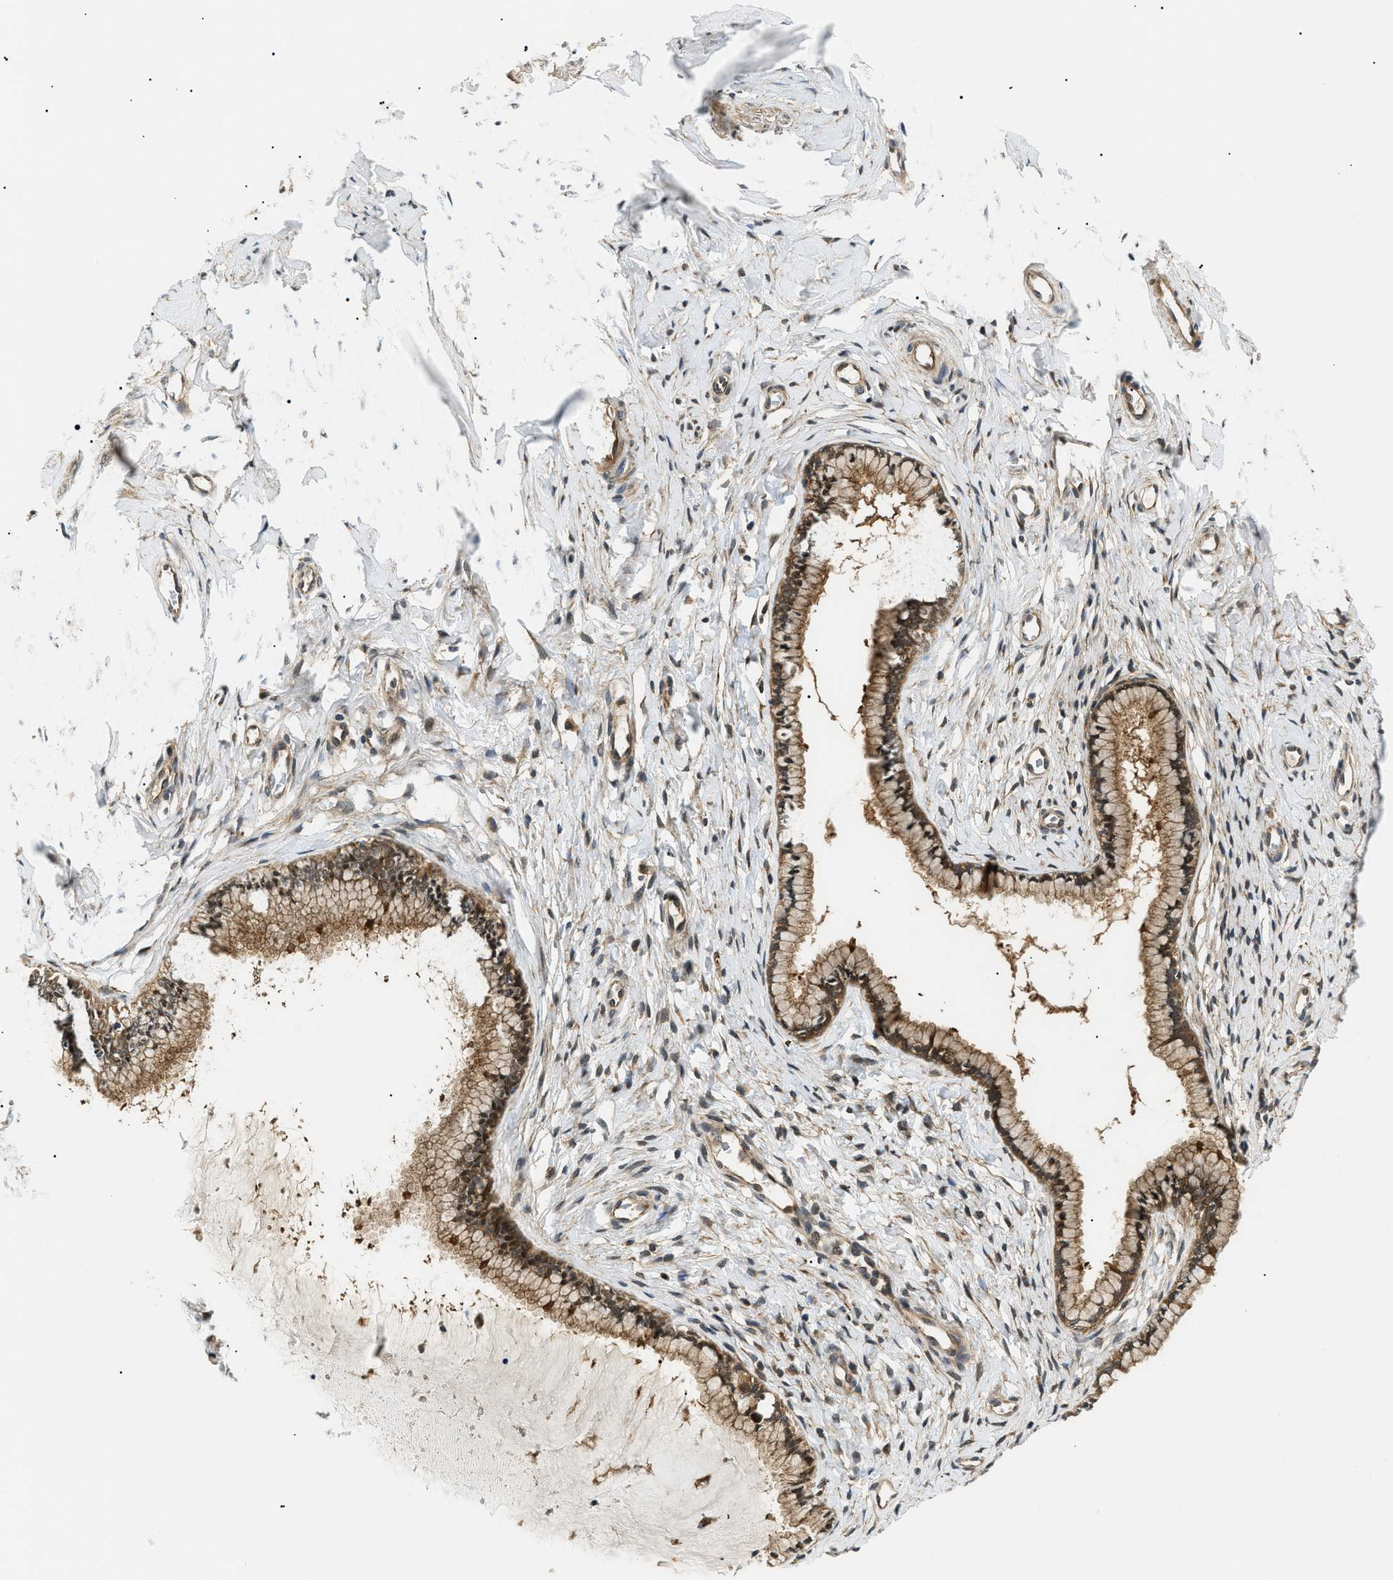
{"staining": {"intensity": "moderate", "quantity": ">75%", "location": "cytoplasmic/membranous"}, "tissue": "cervix", "cell_type": "Glandular cells", "image_type": "normal", "snomed": [{"axis": "morphology", "description": "Normal tissue, NOS"}, {"axis": "topography", "description": "Cervix"}], "caption": "DAB immunohistochemical staining of unremarkable cervix displays moderate cytoplasmic/membranous protein expression in about >75% of glandular cells. The protein of interest is shown in brown color, while the nuclei are stained blue.", "gene": "ATP6AP1", "patient": {"sex": "female", "age": 65}}